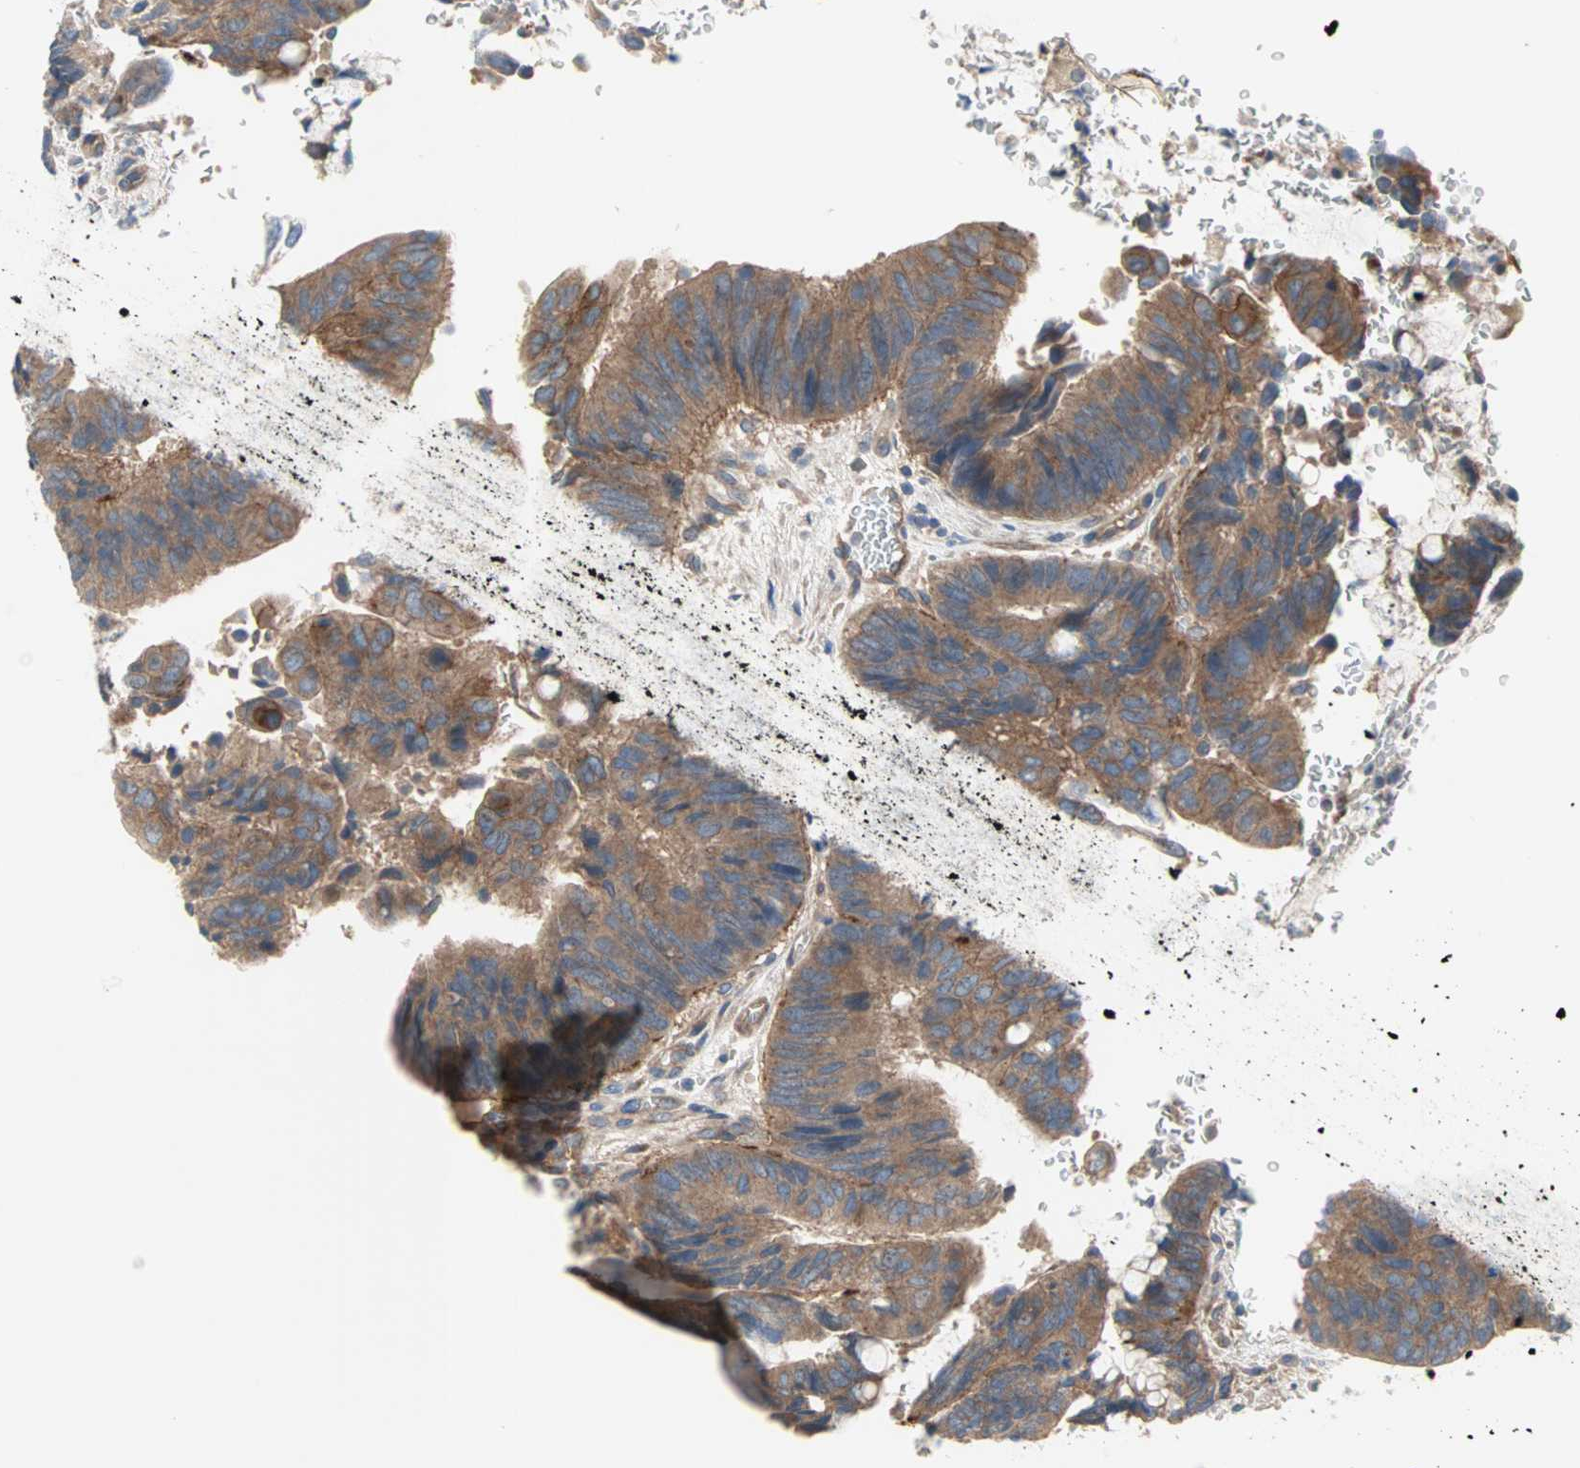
{"staining": {"intensity": "weak", "quantity": ">75%", "location": "cytoplasmic/membranous"}, "tissue": "colorectal cancer", "cell_type": "Tumor cells", "image_type": "cancer", "snomed": [{"axis": "morphology", "description": "Normal tissue, NOS"}, {"axis": "morphology", "description": "Adenocarcinoma, NOS"}, {"axis": "topography", "description": "Rectum"}, {"axis": "topography", "description": "Peripheral nerve tissue"}], "caption": "Immunohistochemistry (IHC) (DAB) staining of colorectal cancer (adenocarcinoma) exhibits weak cytoplasmic/membranous protein staining in approximately >75% of tumor cells.", "gene": "PDE8A", "patient": {"sex": "male", "age": 92}}